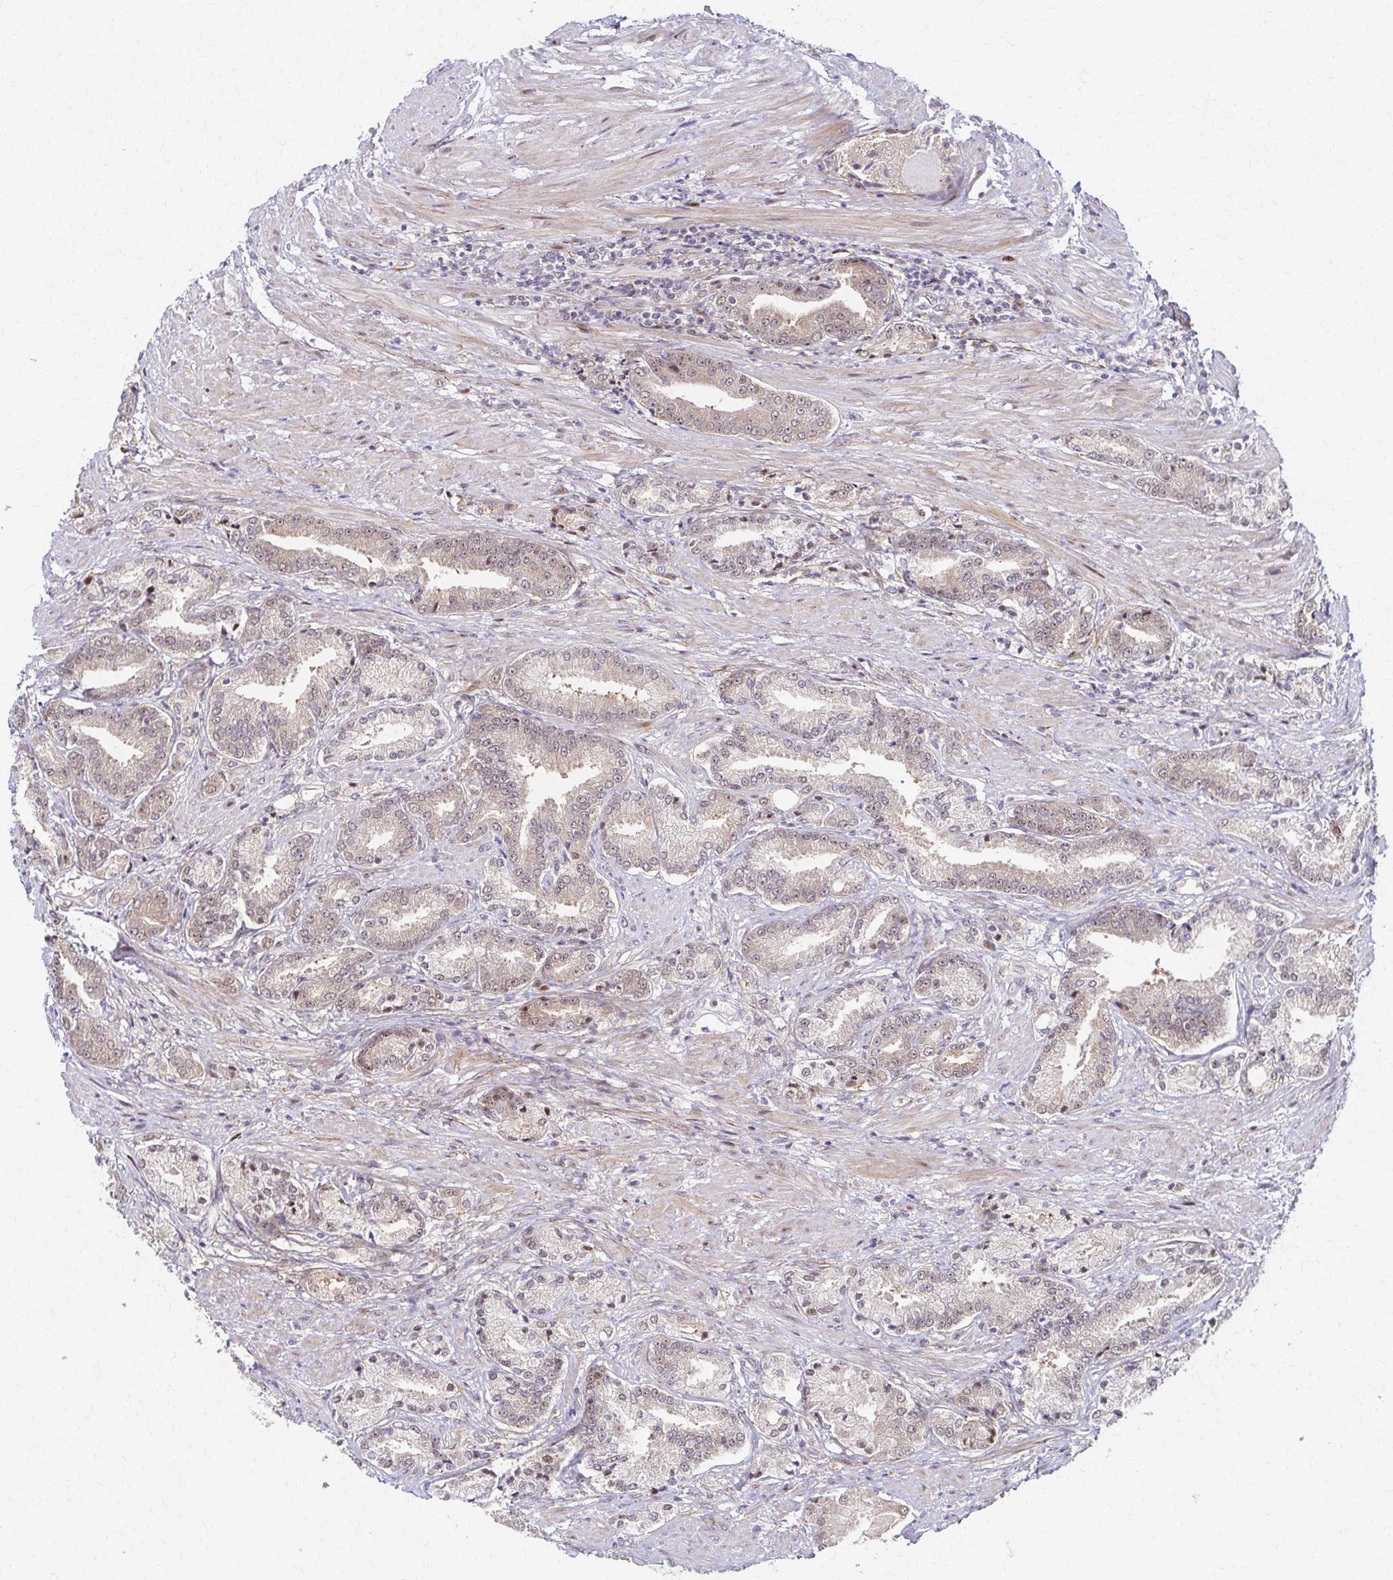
{"staining": {"intensity": "weak", "quantity": "25%-75%", "location": "cytoplasmic/membranous,nuclear"}, "tissue": "prostate cancer", "cell_type": "Tumor cells", "image_type": "cancer", "snomed": [{"axis": "morphology", "description": "Adenocarcinoma, High grade"}, {"axis": "topography", "description": "Prostate and seminal vesicle, NOS"}], "caption": "Adenocarcinoma (high-grade) (prostate) was stained to show a protein in brown. There is low levels of weak cytoplasmic/membranous and nuclear positivity in about 25%-75% of tumor cells. (DAB IHC, brown staining for protein, blue staining for nuclei).", "gene": "PSMD7", "patient": {"sex": "male", "age": 61}}